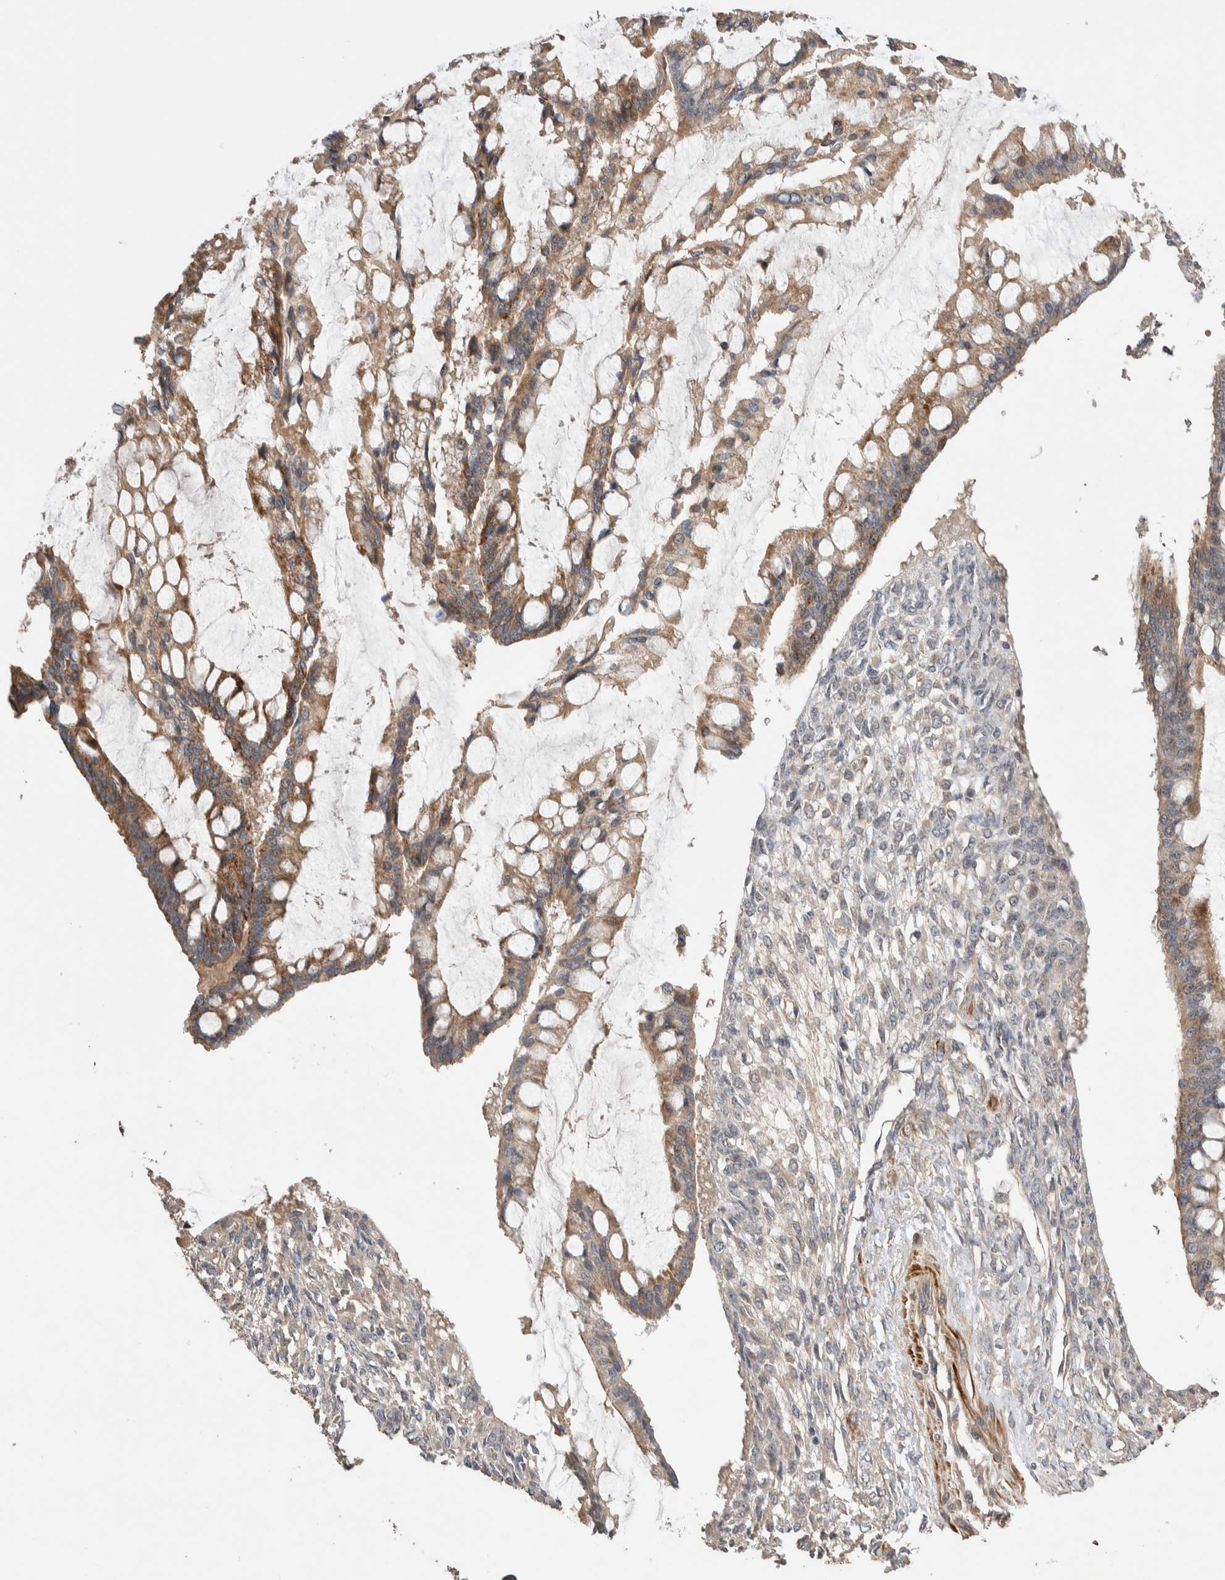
{"staining": {"intensity": "moderate", "quantity": ">75%", "location": "cytoplasmic/membranous"}, "tissue": "ovarian cancer", "cell_type": "Tumor cells", "image_type": "cancer", "snomed": [{"axis": "morphology", "description": "Cystadenocarcinoma, mucinous, NOS"}, {"axis": "topography", "description": "Ovary"}], "caption": "This histopathology image shows immunohistochemistry staining of human mucinous cystadenocarcinoma (ovarian), with medium moderate cytoplasmic/membranous expression in approximately >75% of tumor cells.", "gene": "WDR91", "patient": {"sex": "female", "age": 73}}